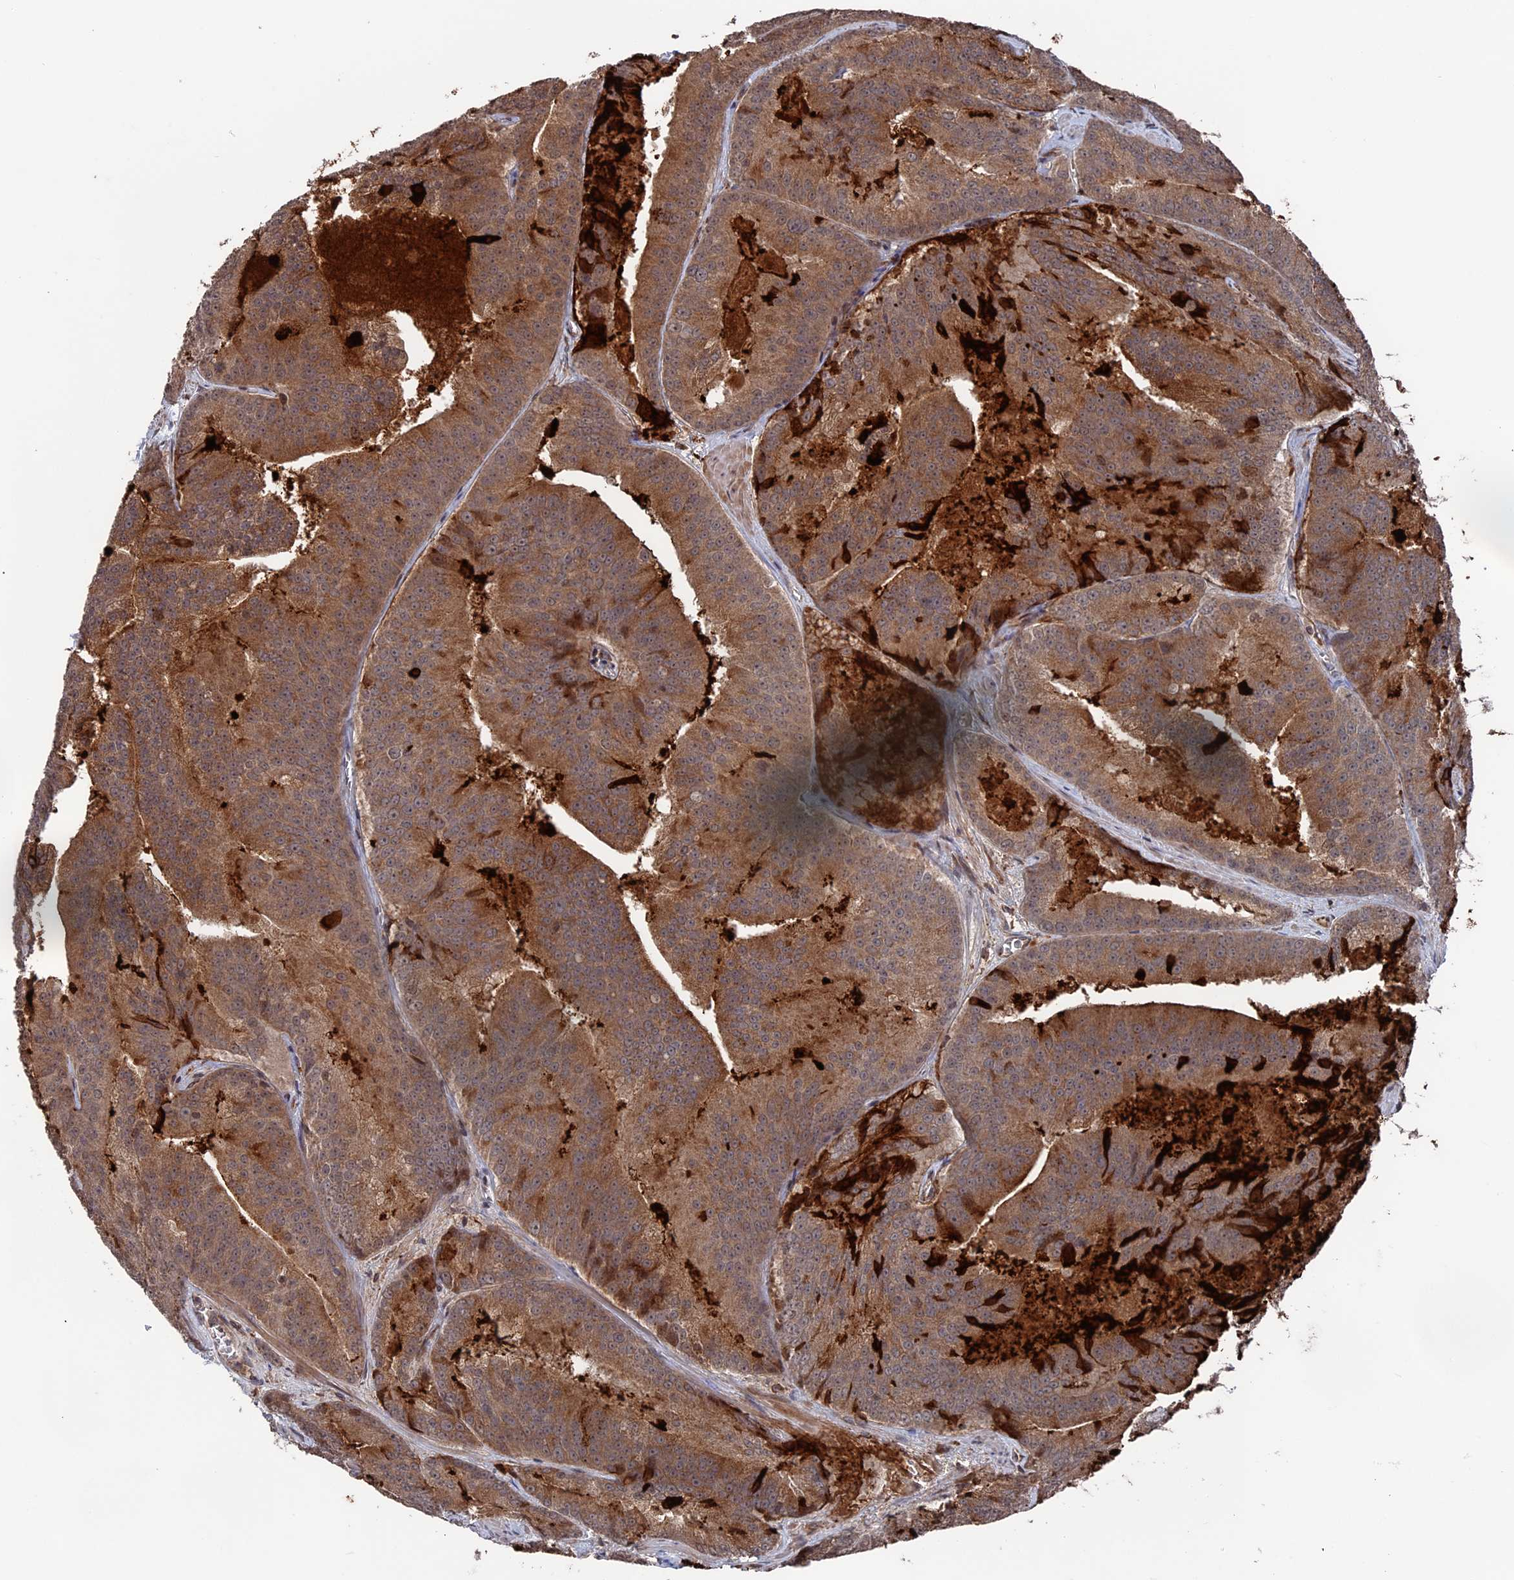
{"staining": {"intensity": "moderate", "quantity": ">75%", "location": "cytoplasmic/membranous"}, "tissue": "prostate cancer", "cell_type": "Tumor cells", "image_type": "cancer", "snomed": [{"axis": "morphology", "description": "Adenocarcinoma, High grade"}, {"axis": "topography", "description": "Prostate"}], "caption": "Protein expression analysis of human adenocarcinoma (high-grade) (prostate) reveals moderate cytoplasmic/membranous positivity in about >75% of tumor cells.", "gene": "PLA2G15", "patient": {"sex": "male", "age": 61}}